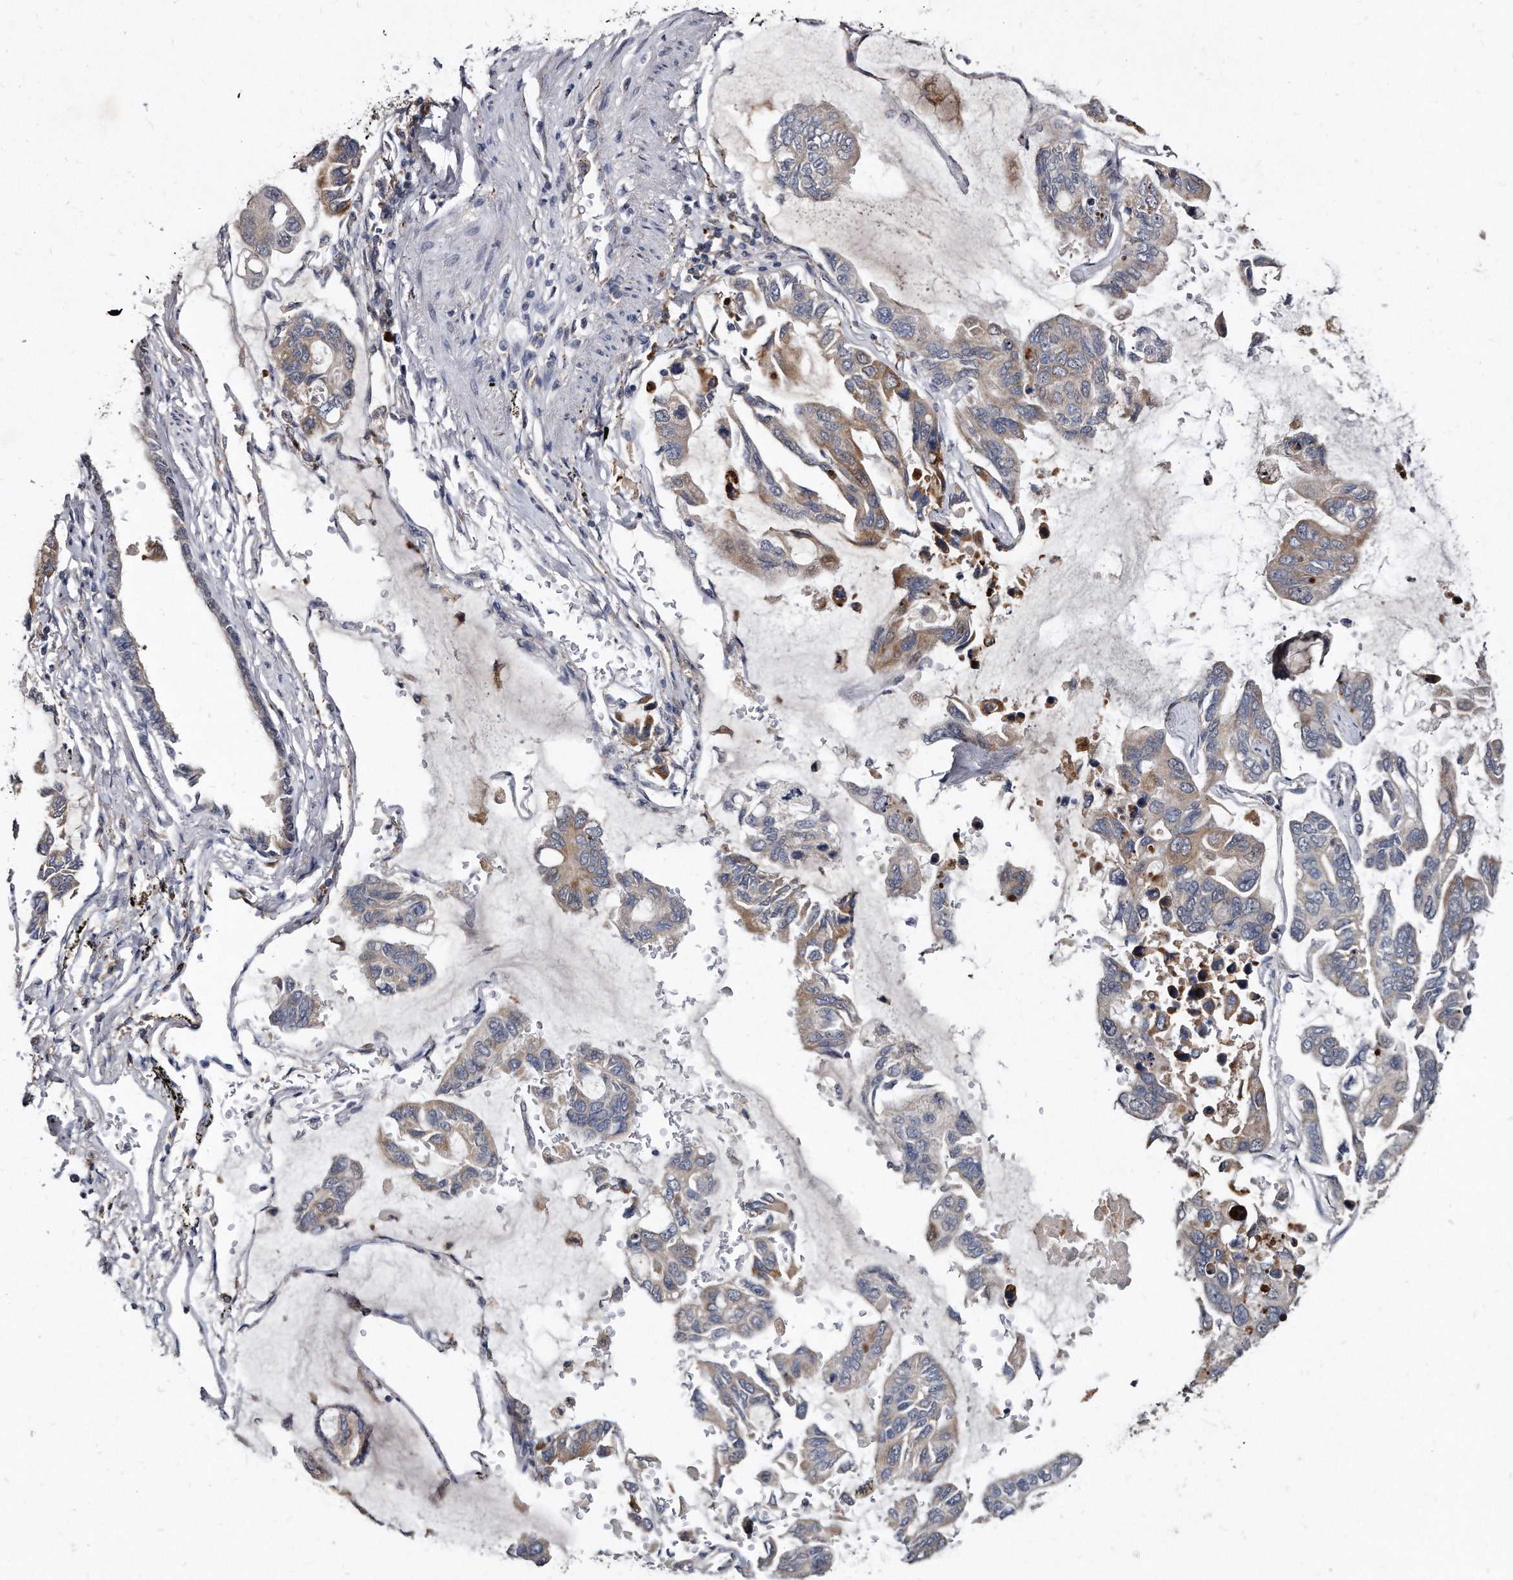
{"staining": {"intensity": "weak", "quantity": "25%-75%", "location": "cytoplasmic/membranous"}, "tissue": "lung cancer", "cell_type": "Tumor cells", "image_type": "cancer", "snomed": [{"axis": "morphology", "description": "Adenocarcinoma, NOS"}, {"axis": "topography", "description": "Lung"}], "caption": "High-power microscopy captured an immunohistochemistry (IHC) micrograph of adenocarcinoma (lung), revealing weak cytoplasmic/membranous expression in about 25%-75% of tumor cells. (brown staining indicates protein expression, while blue staining denotes nuclei).", "gene": "KLHDC3", "patient": {"sex": "male", "age": 64}}